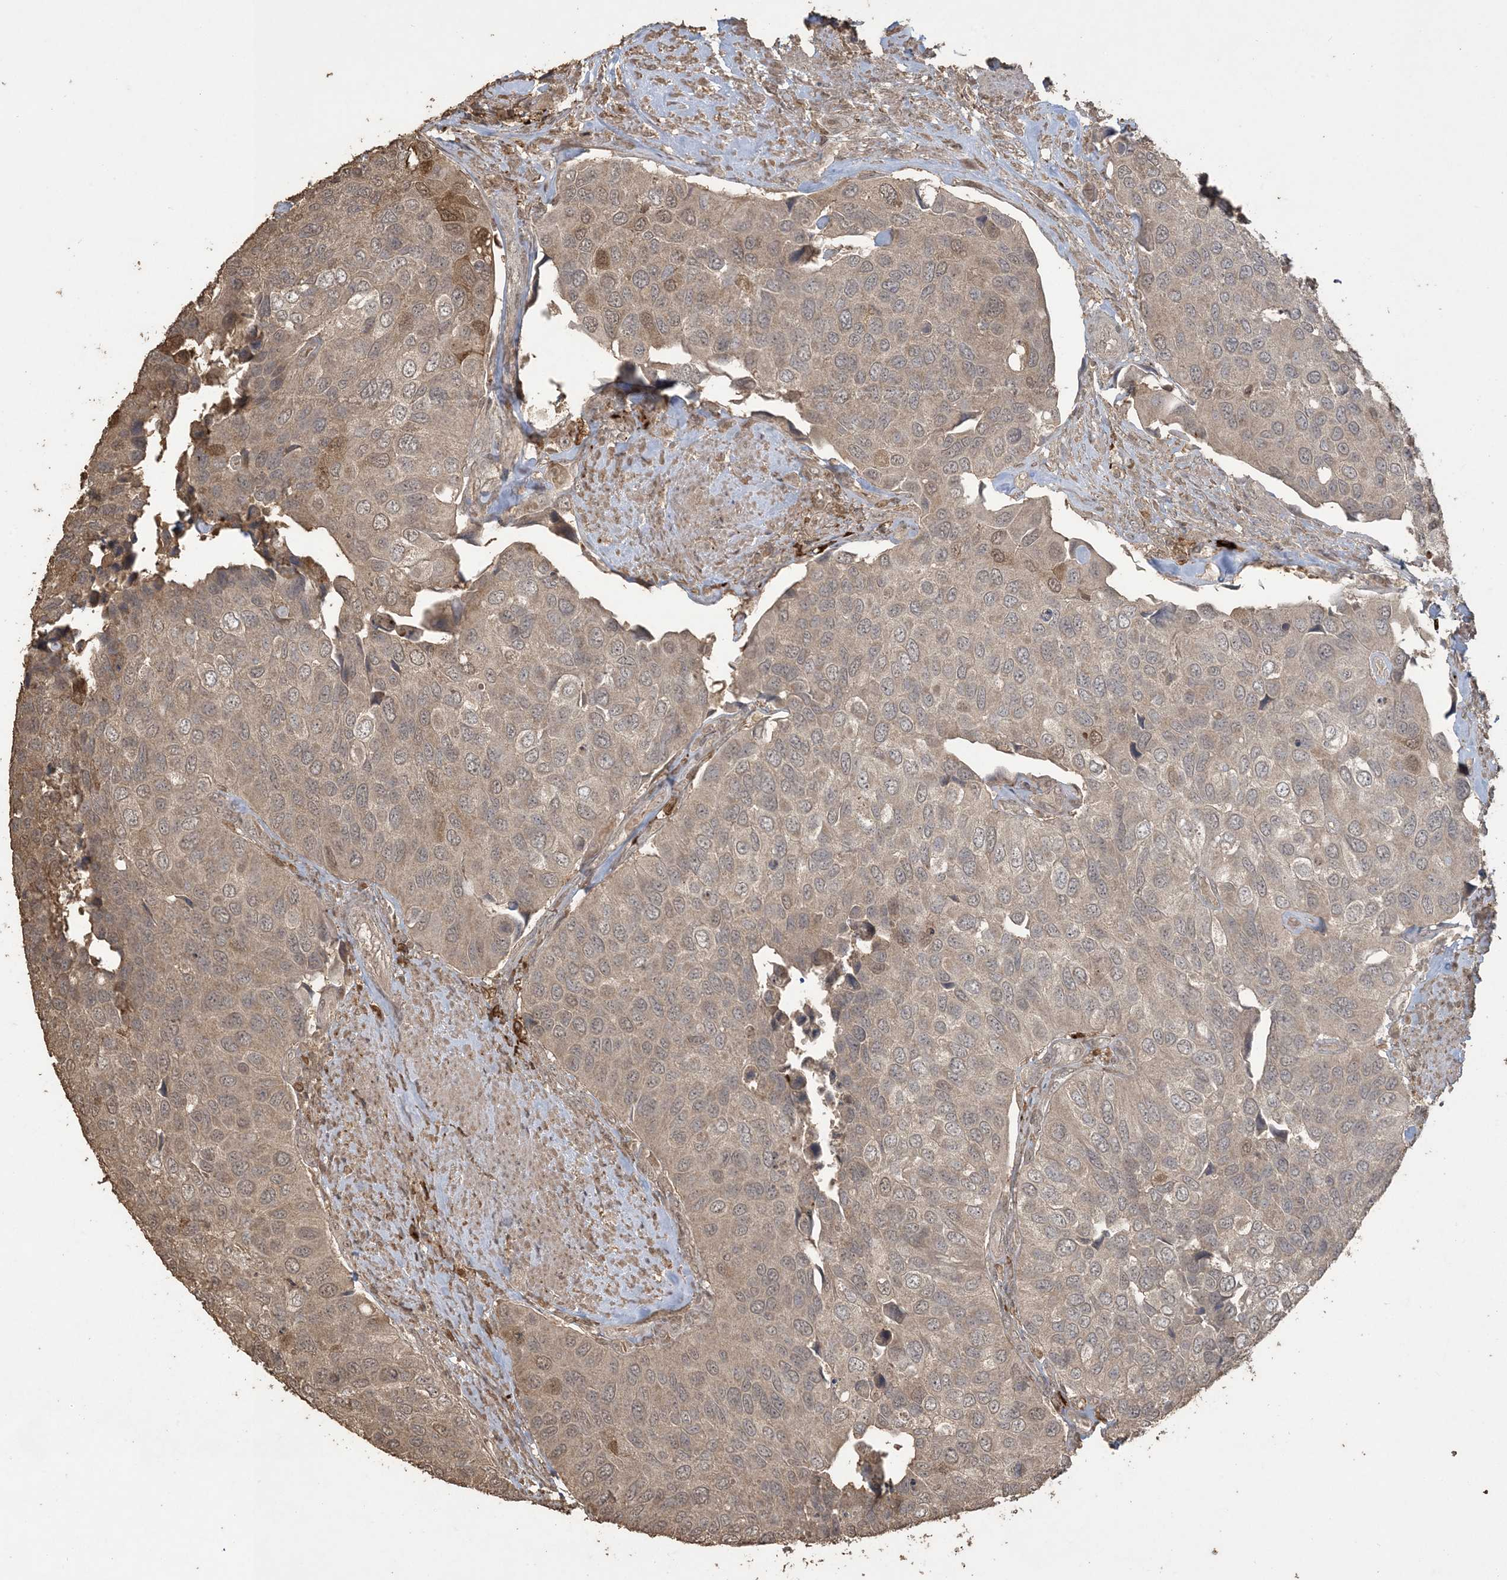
{"staining": {"intensity": "moderate", "quantity": "<25%", "location": "cytoplasmic/membranous,nuclear"}, "tissue": "urothelial cancer", "cell_type": "Tumor cells", "image_type": "cancer", "snomed": [{"axis": "morphology", "description": "Urothelial carcinoma, High grade"}, {"axis": "topography", "description": "Urinary bladder"}], "caption": "Immunohistochemical staining of urothelial cancer displays low levels of moderate cytoplasmic/membranous and nuclear positivity in approximately <25% of tumor cells.", "gene": "EFCAB8", "patient": {"sex": "male", "age": 74}}